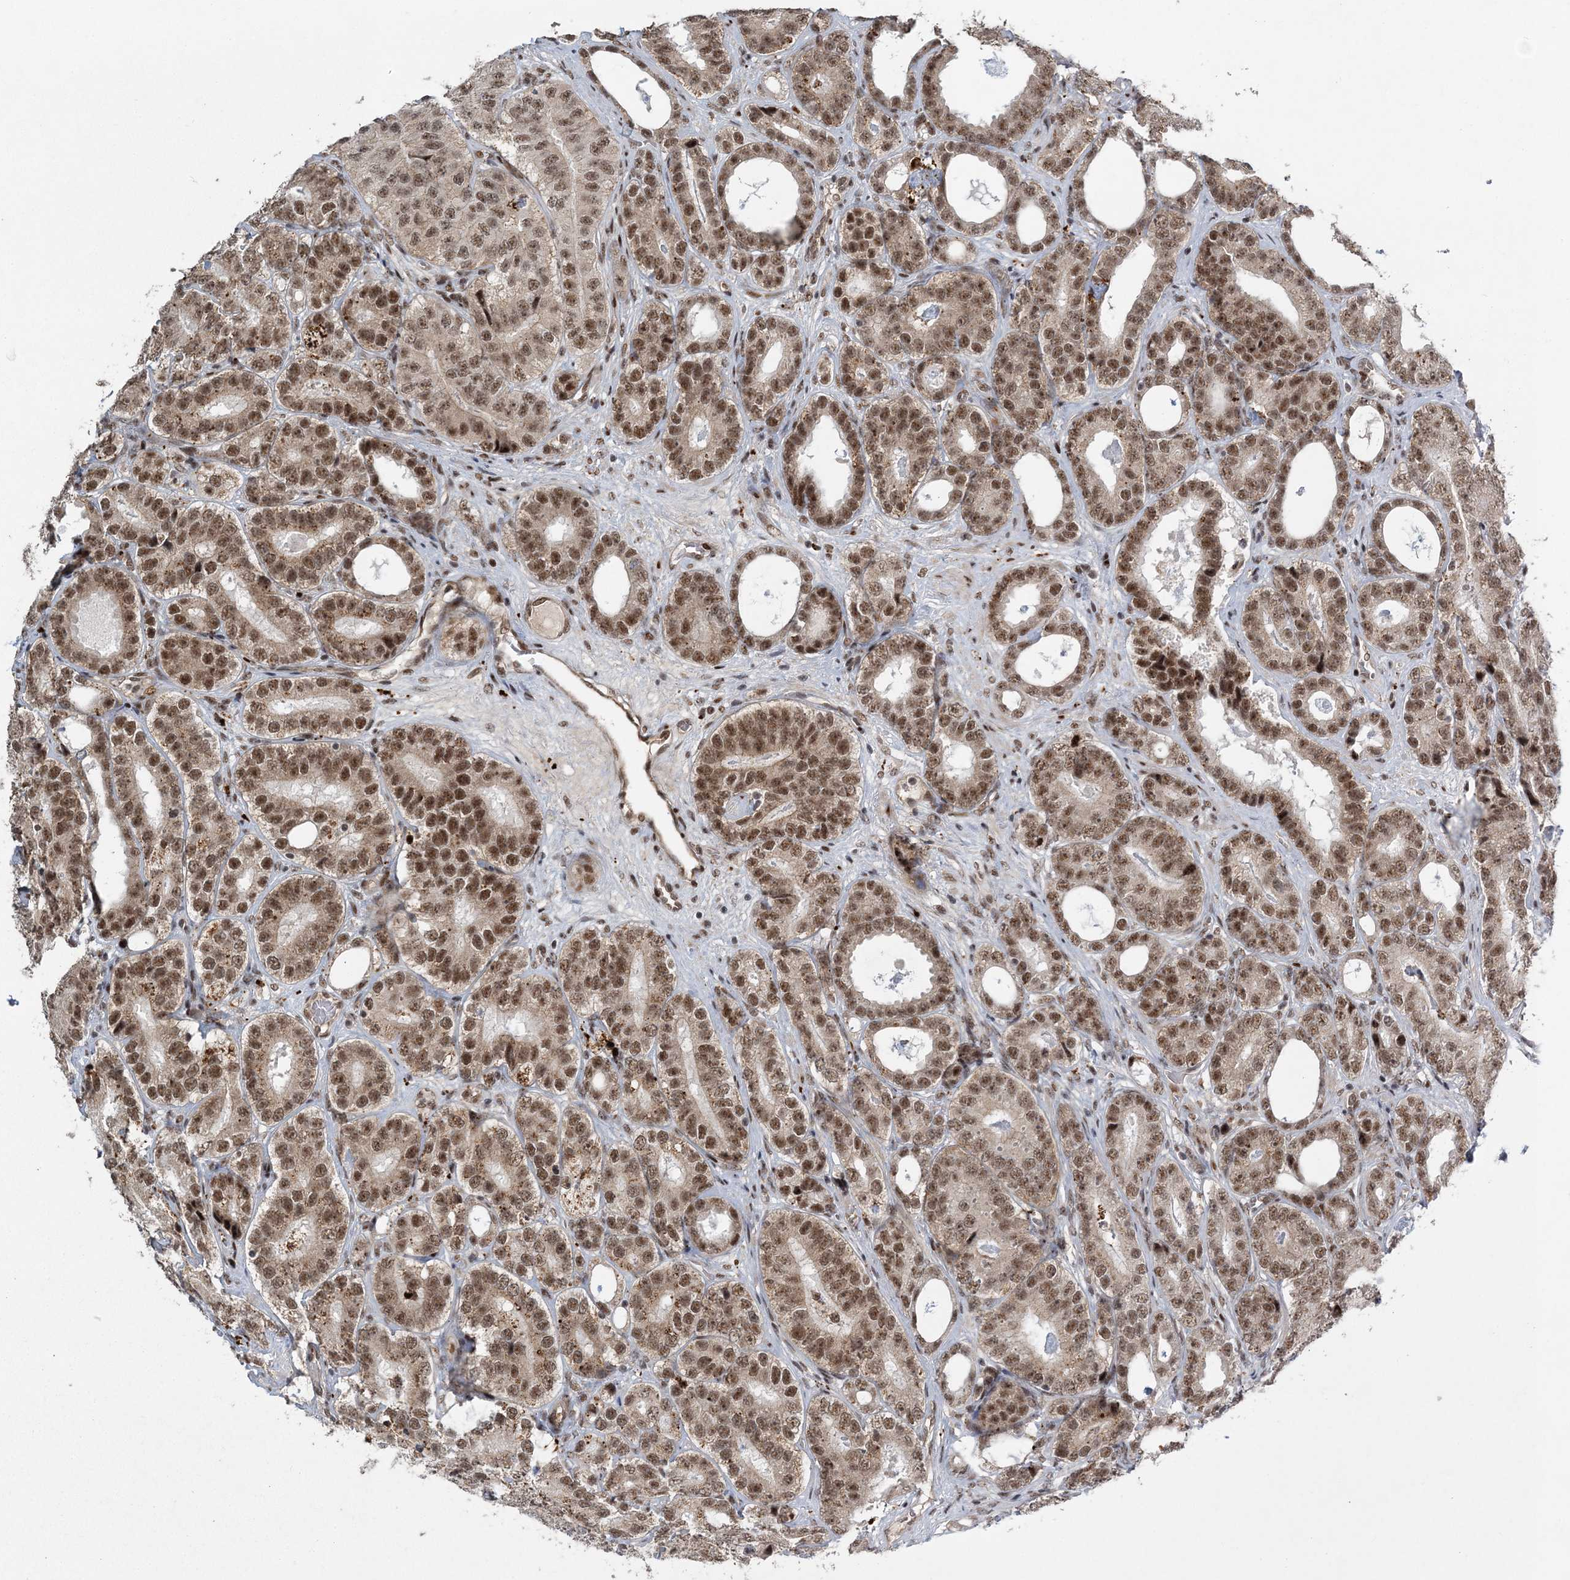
{"staining": {"intensity": "moderate", "quantity": ">75%", "location": "nuclear"}, "tissue": "prostate cancer", "cell_type": "Tumor cells", "image_type": "cancer", "snomed": [{"axis": "morphology", "description": "Adenocarcinoma, High grade"}, {"axis": "topography", "description": "Prostate"}], "caption": "Tumor cells display moderate nuclear staining in about >75% of cells in prostate cancer. Using DAB (brown) and hematoxylin (blue) stains, captured at high magnification using brightfield microscopy.", "gene": "CWC22", "patient": {"sex": "male", "age": 56}}